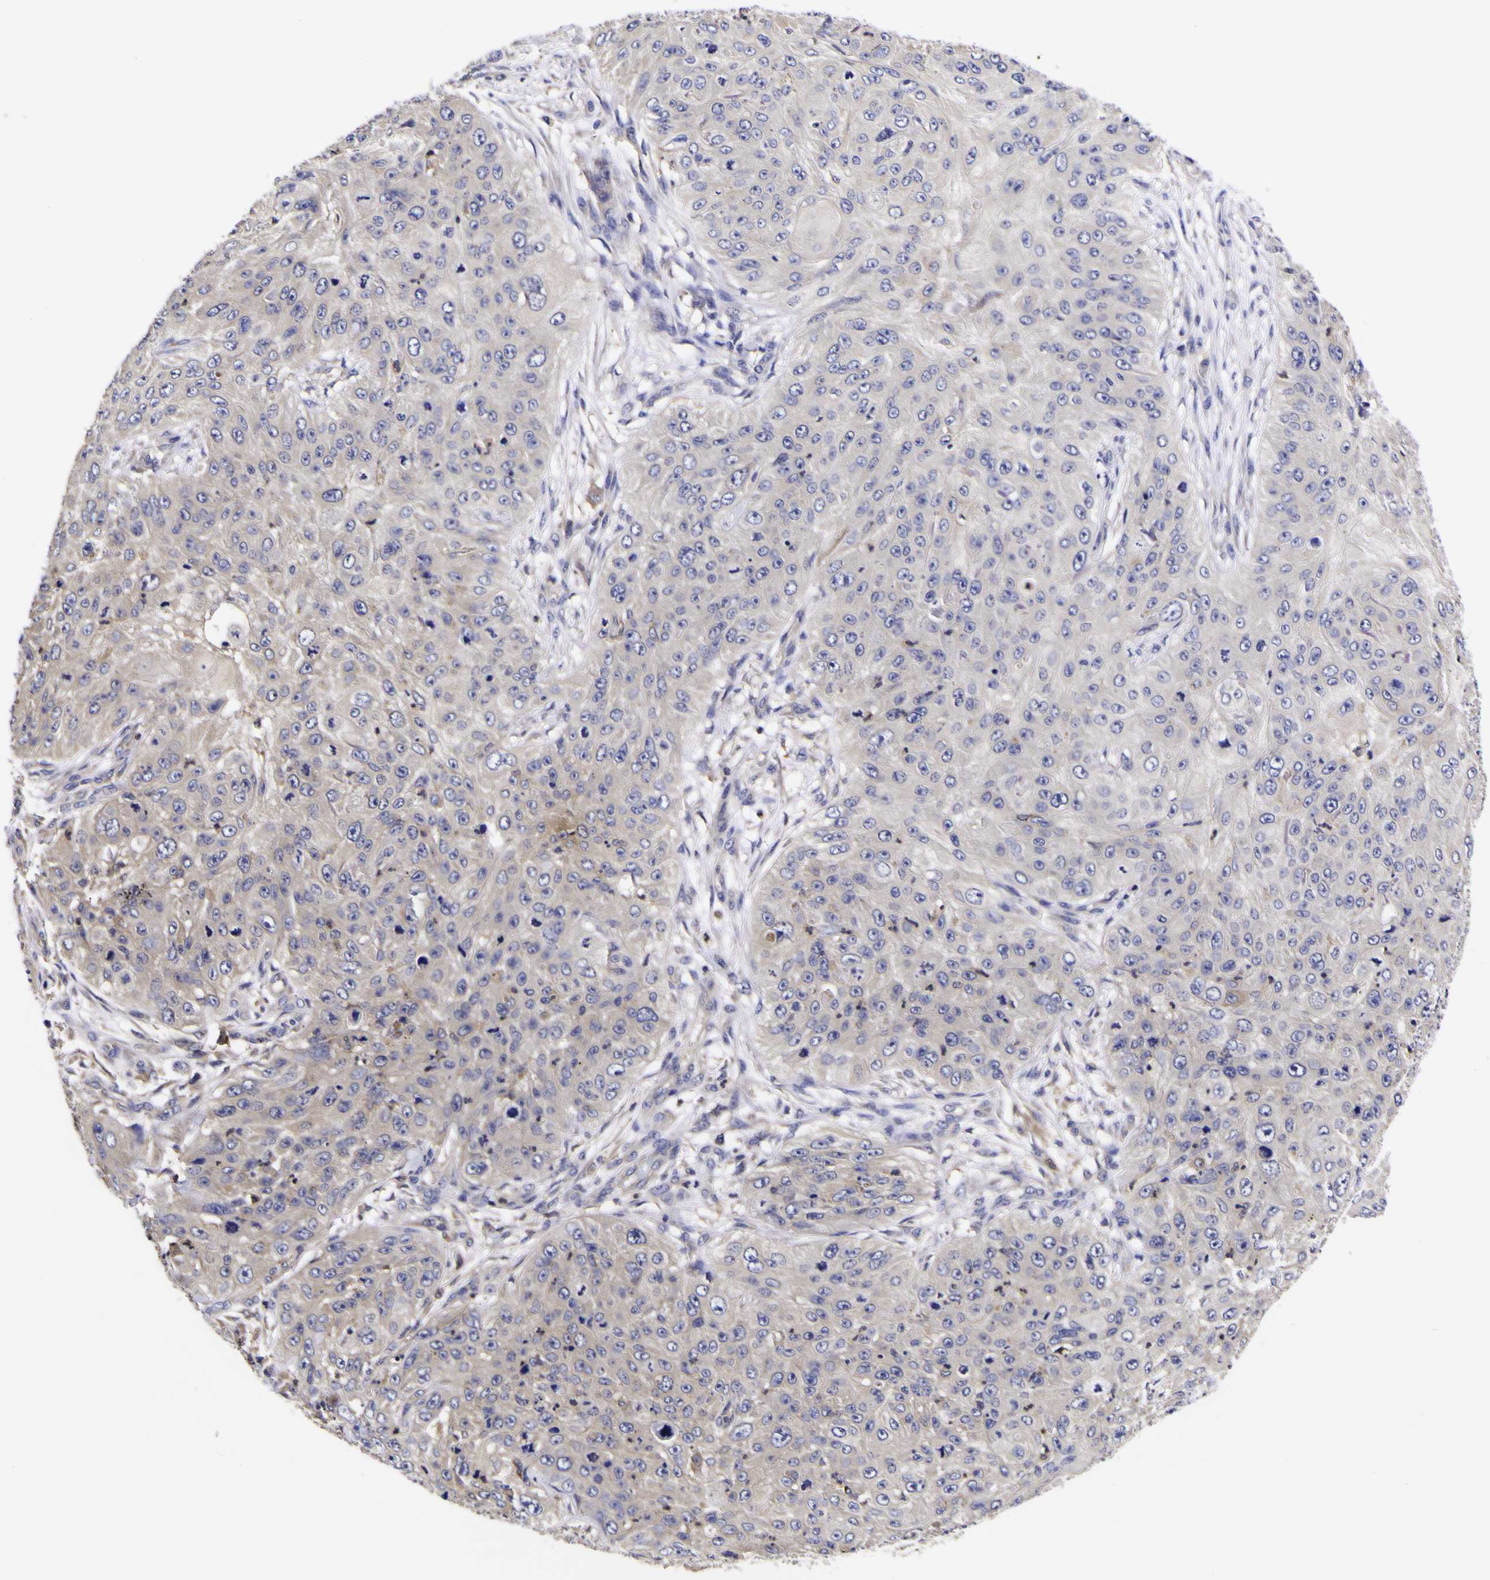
{"staining": {"intensity": "negative", "quantity": "none", "location": "none"}, "tissue": "skin cancer", "cell_type": "Tumor cells", "image_type": "cancer", "snomed": [{"axis": "morphology", "description": "Squamous cell carcinoma, NOS"}, {"axis": "topography", "description": "Skin"}], "caption": "The image demonstrates no significant positivity in tumor cells of skin cancer.", "gene": "MAPK14", "patient": {"sex": "female", "age": 80}}